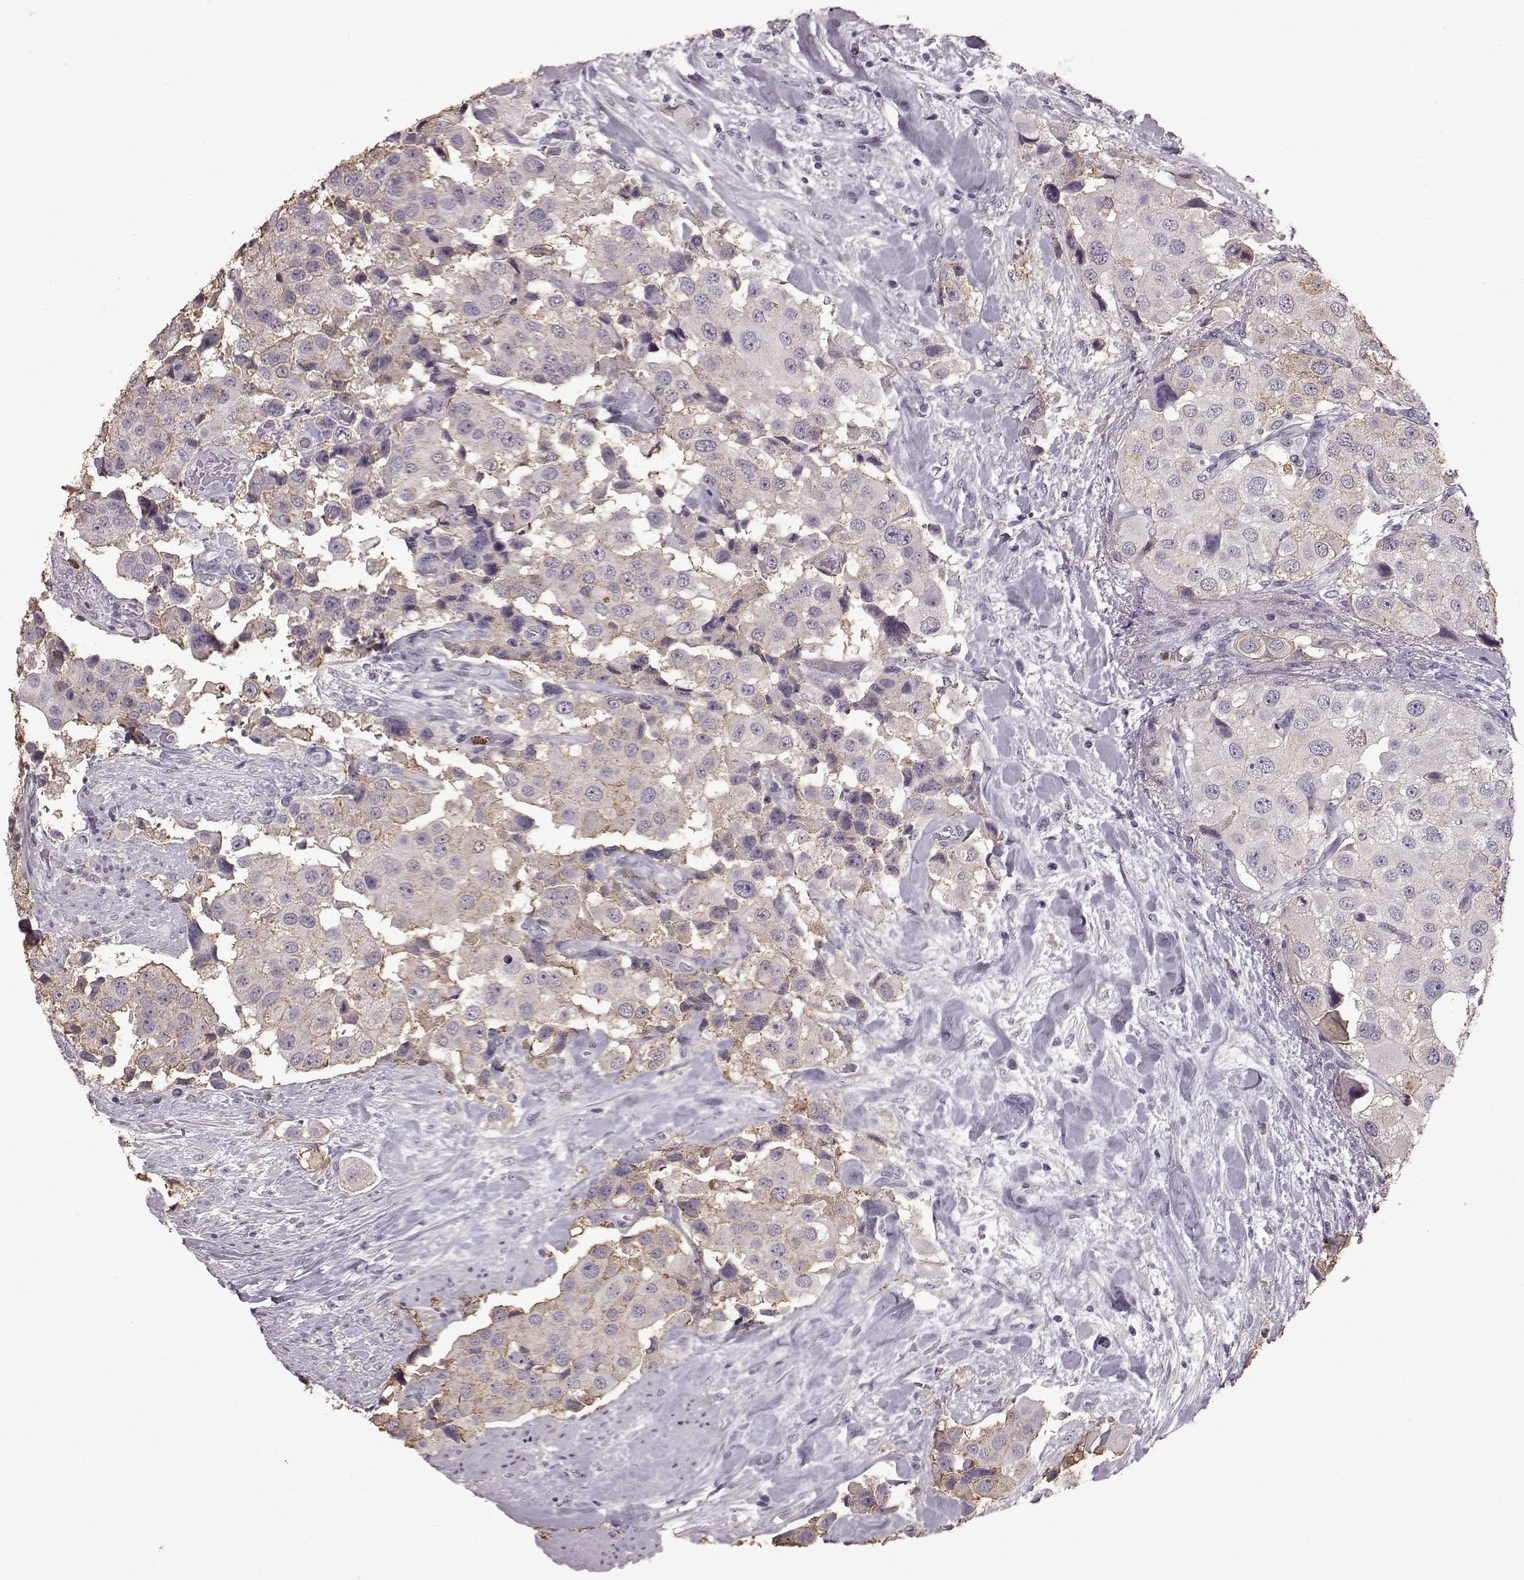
{"staining": {"intensity": "negative", "quantity": "none", "location": "none"}, "tissue": "urothelial cancer", "cell_type": "Tumor cells", "image_type": "cancer", "snomed": [{"axis": "morphology", "description": "Urothelial carcinoma, High grade"}, {"axis": "topography", "description": "Urinary bladder"}], "caption": "Tumor cells show no significant expression in high-grade urothelial carcinoma.", "gene": "FUT4", "patient": {"sex": "female", "age": 64}}